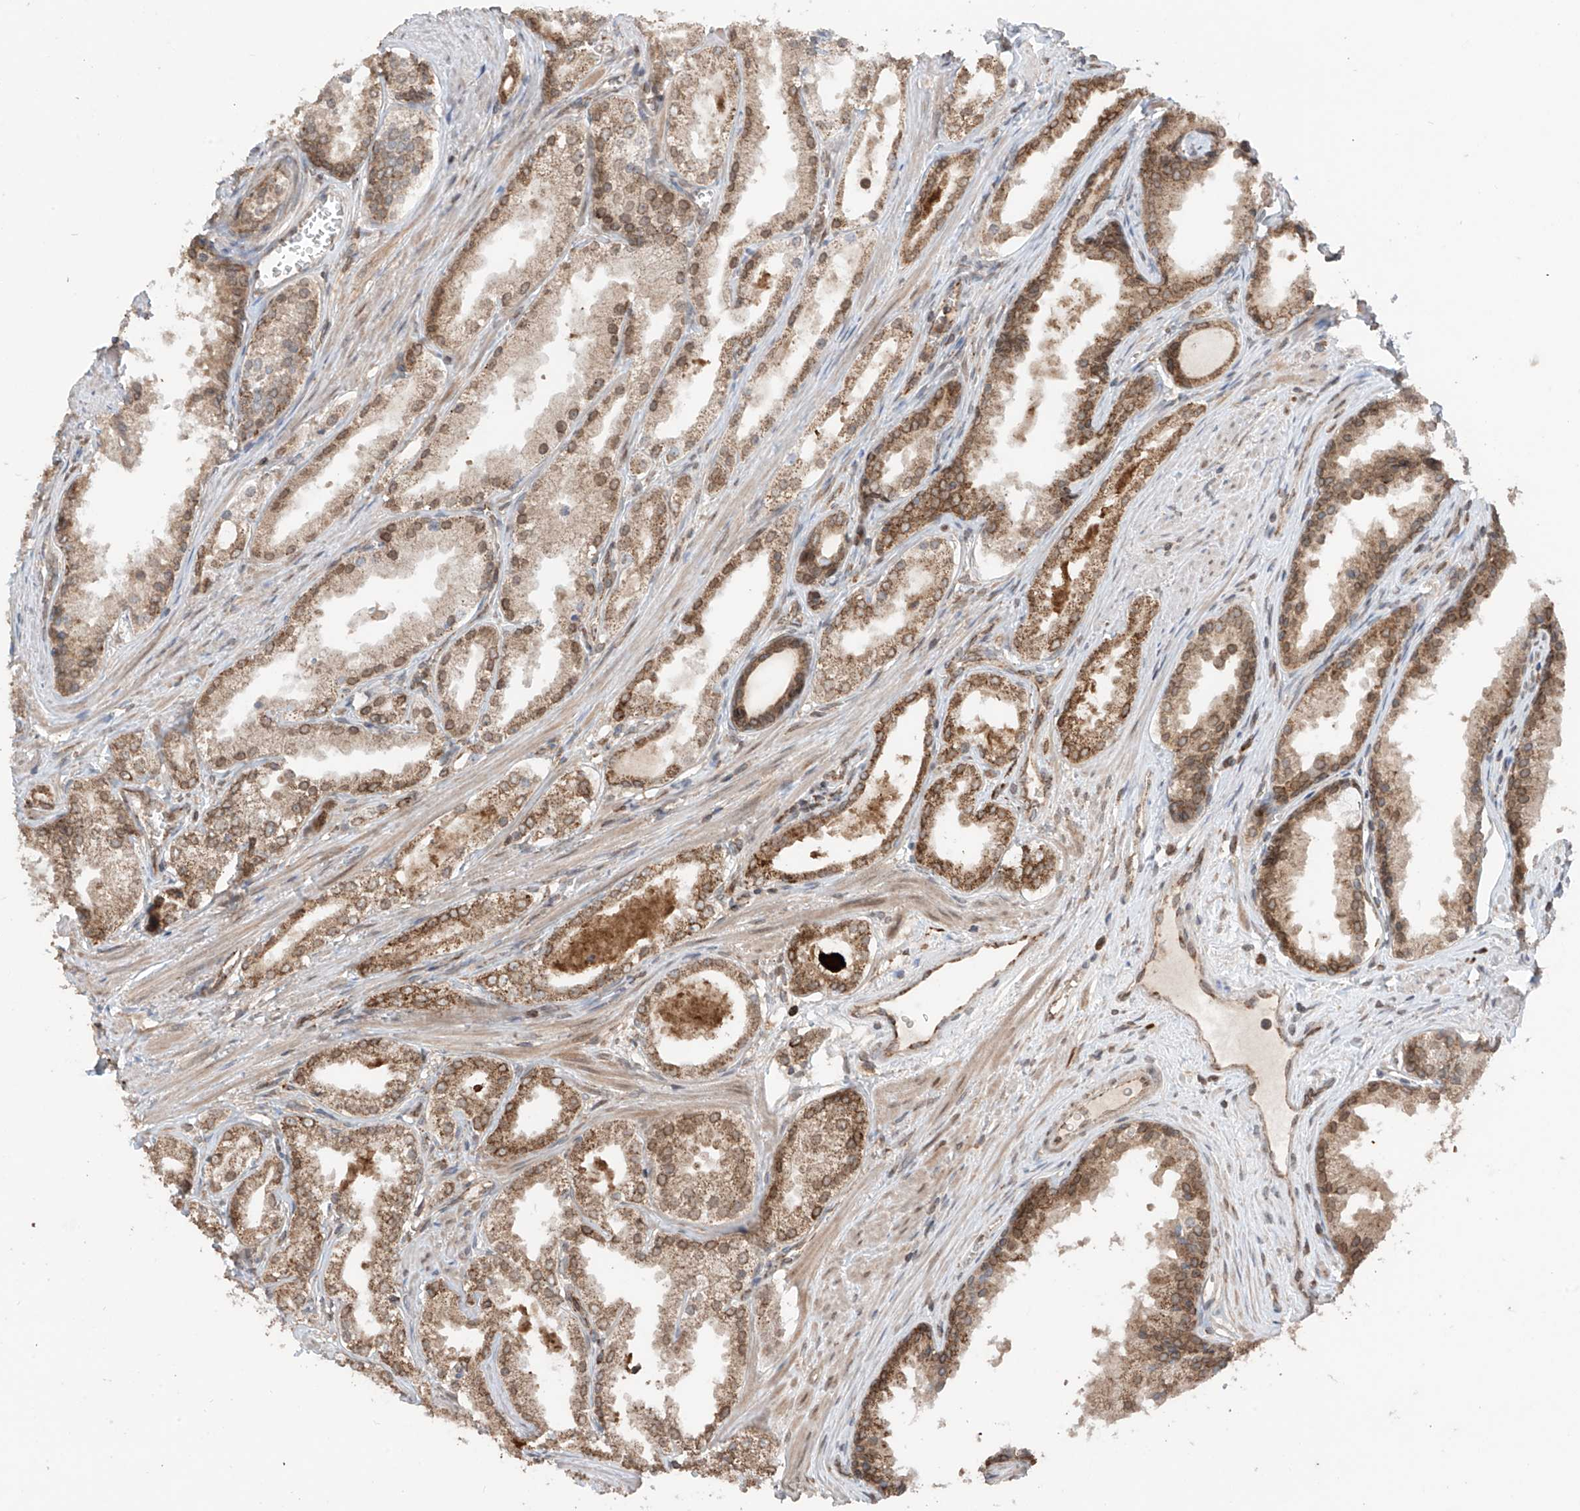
{"staining": {"intensity": "moderate", "quantity": ">75%", "location": "cytoplasmic/membranous"}, "tissue": "prostate cancer", "cell_type": "Tumor cells", "image_type": "cancer", "snomed": [{"axis": "morphology", "description": "Adenocarcinoma, High grade"}, {"axis": "topography", "description": "Prostate"}], "caption": "The micrograph displays a brown stain indicating the presence of a protein in the cytoplasmic/membranous of tumor cells in high-grade adenocarcinoma (prostate).", "gene": "AHCTF1", "patient": {"sex": "male", "age": 68}}